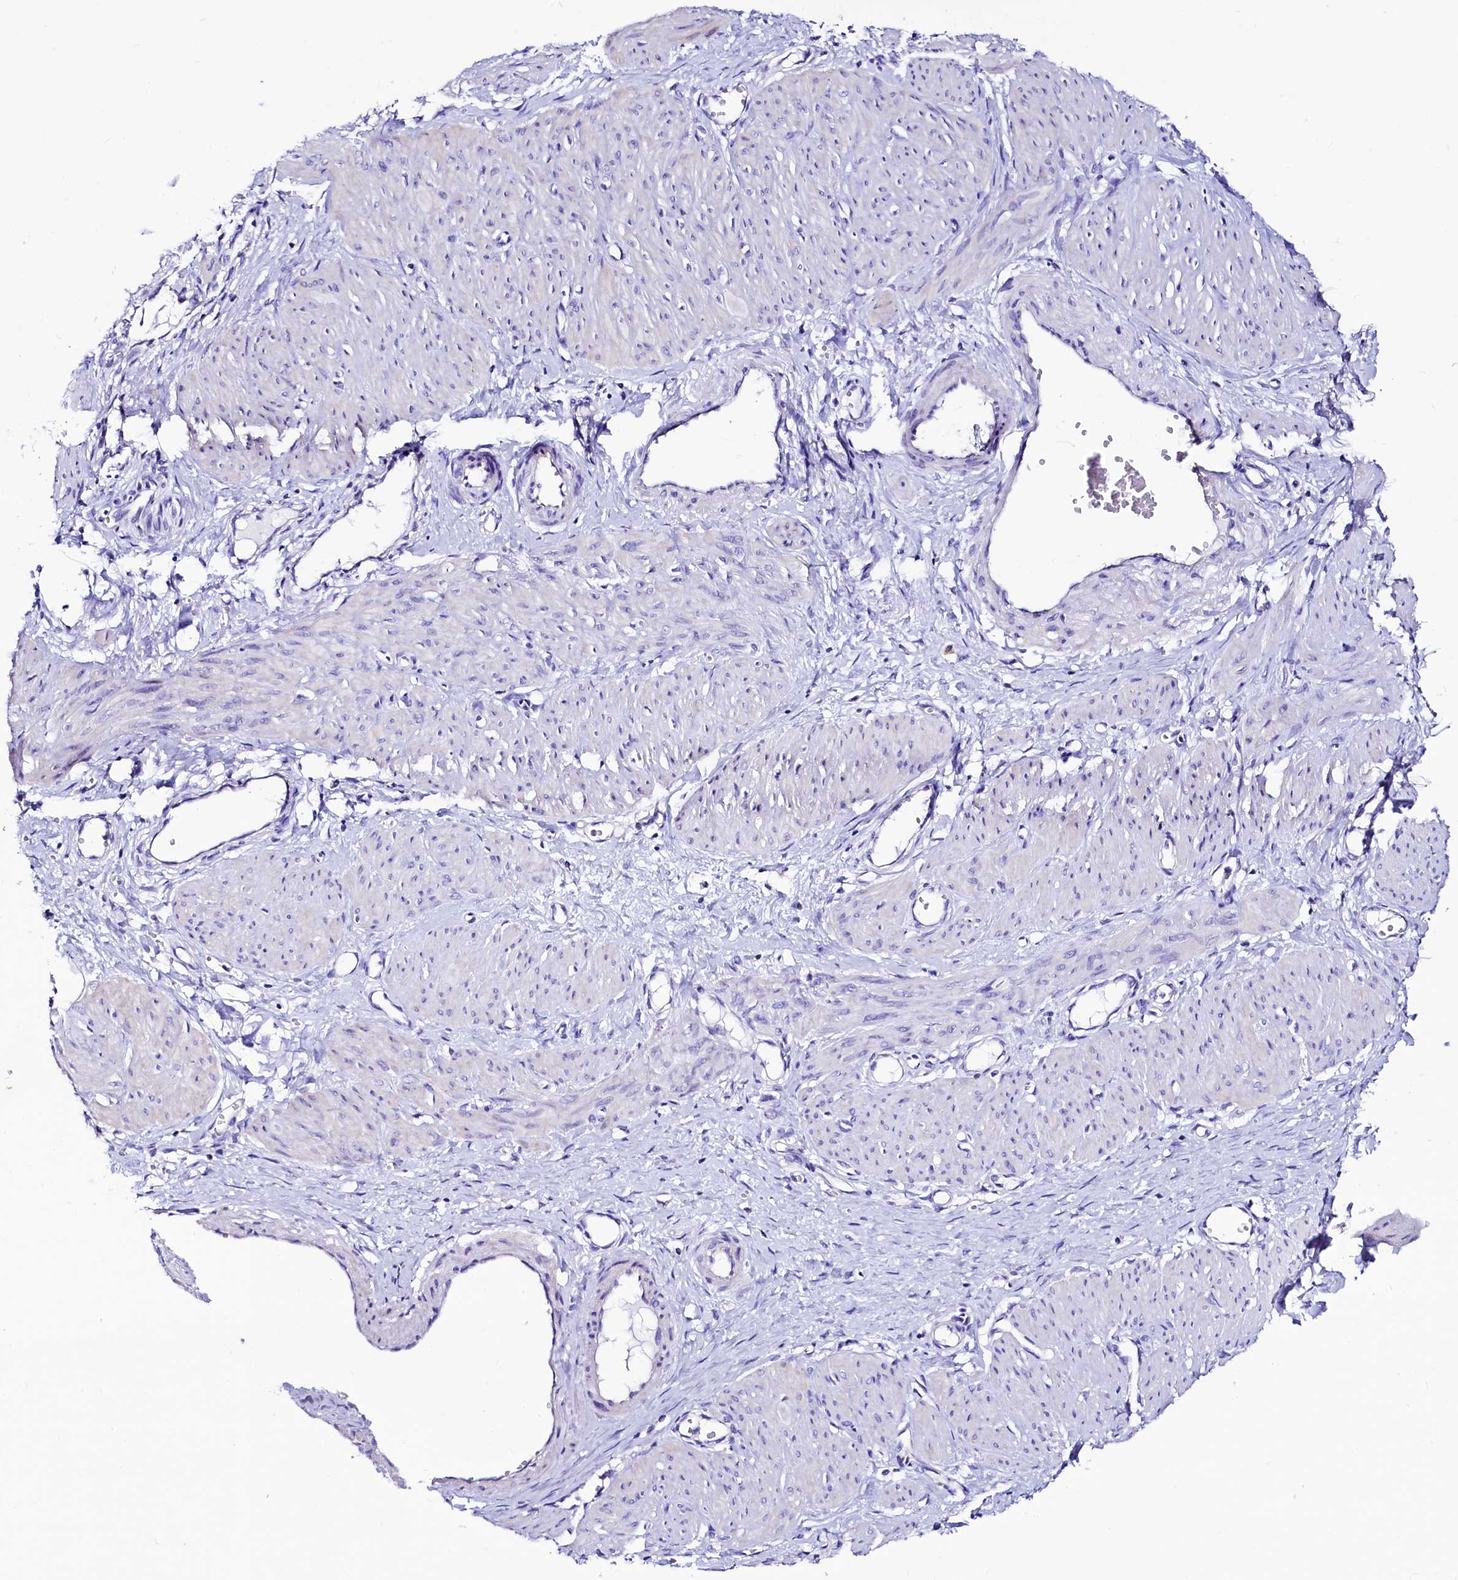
{"staining": {"intensity": "negative", "quantity": "none", "location": "none"}, "tissue": "smooth muscle", "cell_type": "Smooth muscle cells", "image_type": "normal", "snomed": [{"axis": "morphology", "description": "Normal tissue, NOS"}, {"axis": "topography", "description": "Endometrium"}], "caption": "A photomicrograph of smooth muscle stained for a protein demonstrates no brown staining in smooth muscle cells. (Stains: DAB IHC with hematoxylin counter stain, Microscopy: brightfield microscopy at high magnification).", "gene": "RBP3", "patient": {"sex": "female", "age": 33}}